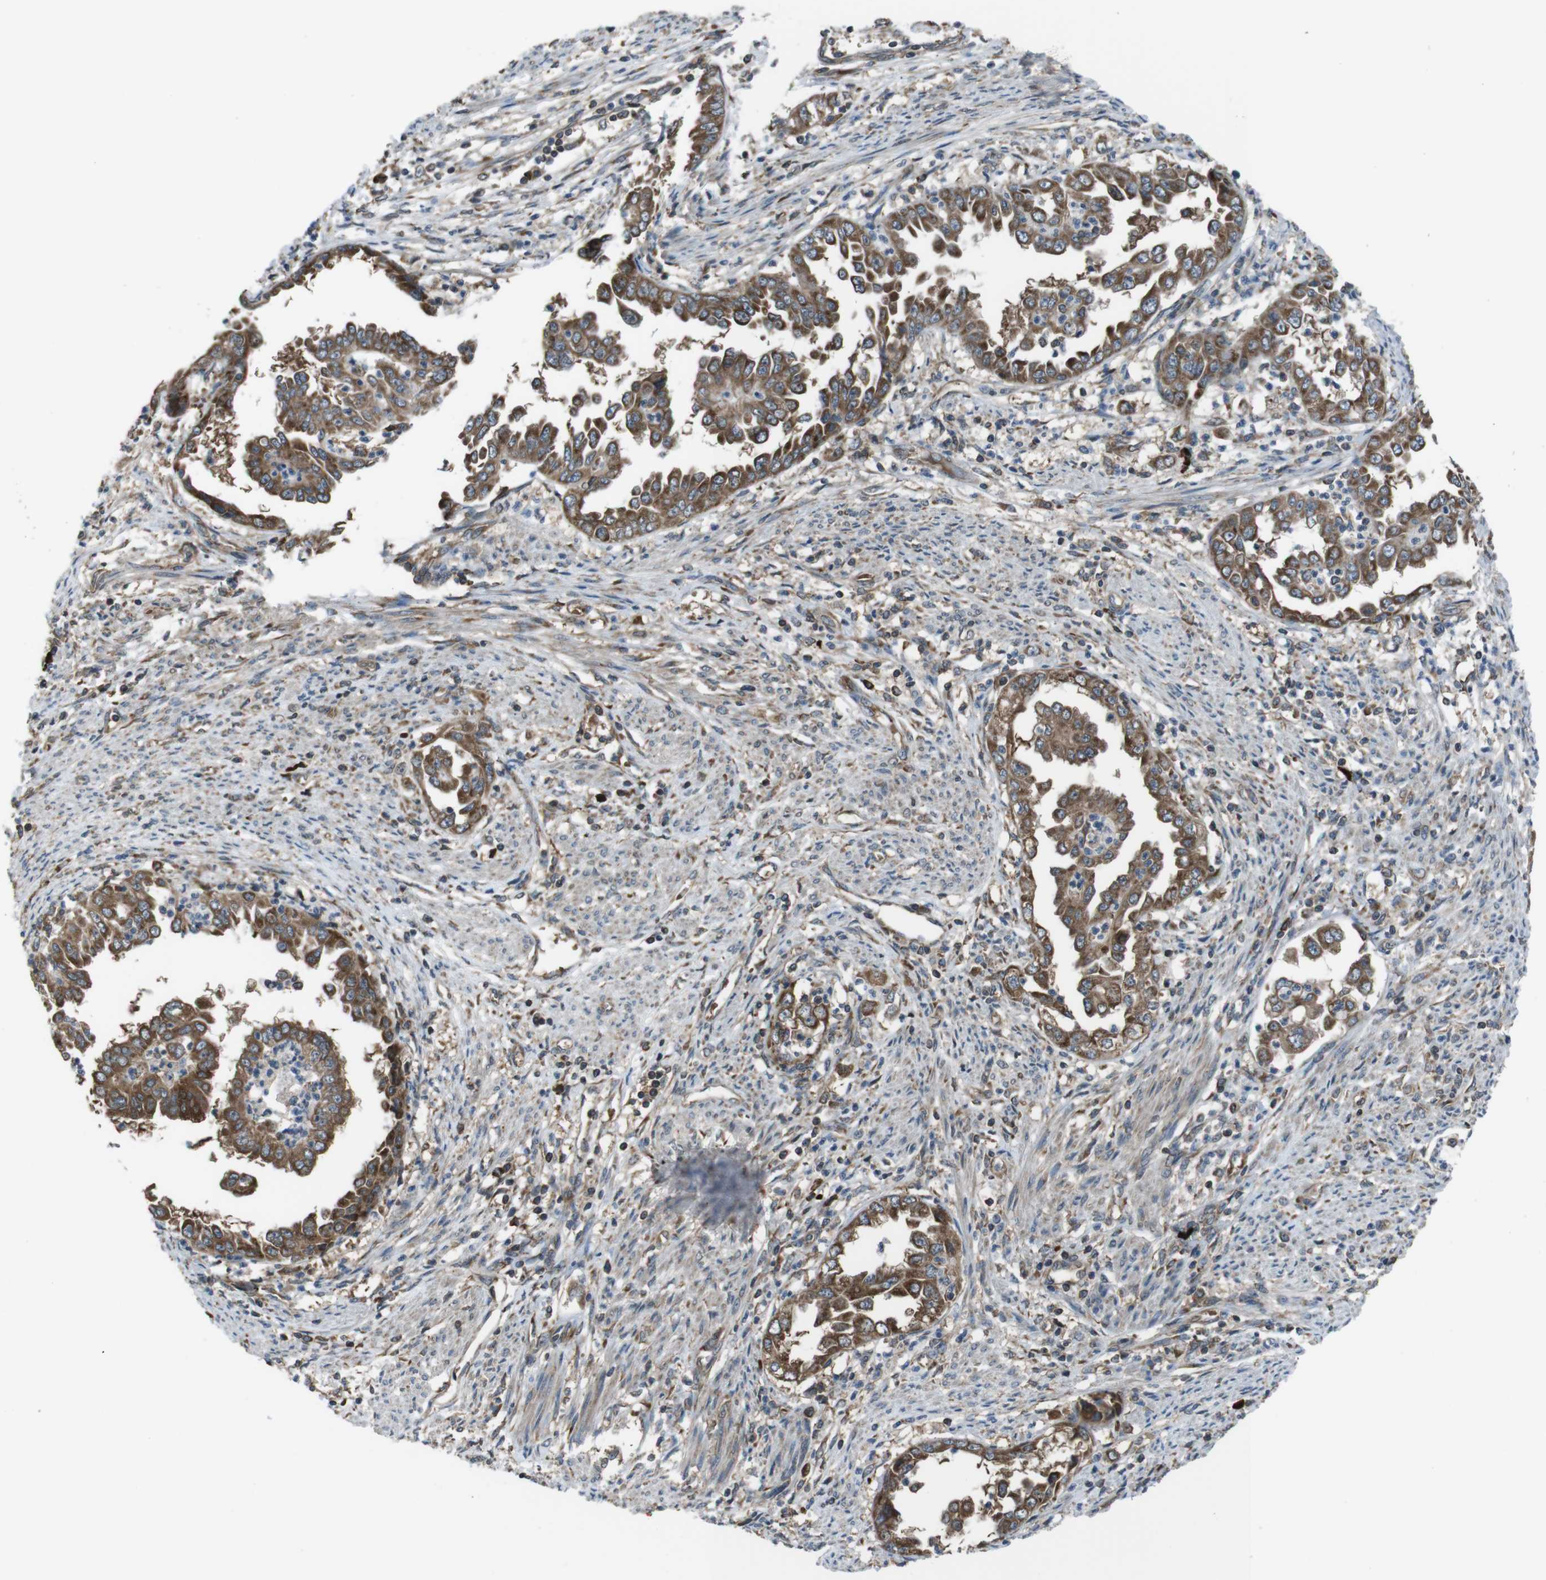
{"staining": {"intensity": "moderate", "quantity": ">75%", "location": "cytoplasmic/membranous"}, "tissue": "endometrial cancer", "cell_type": "Tumor cells", "image_type": "cancer", "snomed": [{"axis": "morphology", "description": "Adenocarcinoma, NOS"}, {"axis": "topography", "description": "Endometrium"}], "caption": "Immunohistochemical staining of human endometrial cancer (adenocarcinoma) exhibits medium levels of moderate cytoplasmic/membranous staining in about >75% of tumor cells.", "gene": "SSR3", "patient": {"sex": "female", "age": 85}}